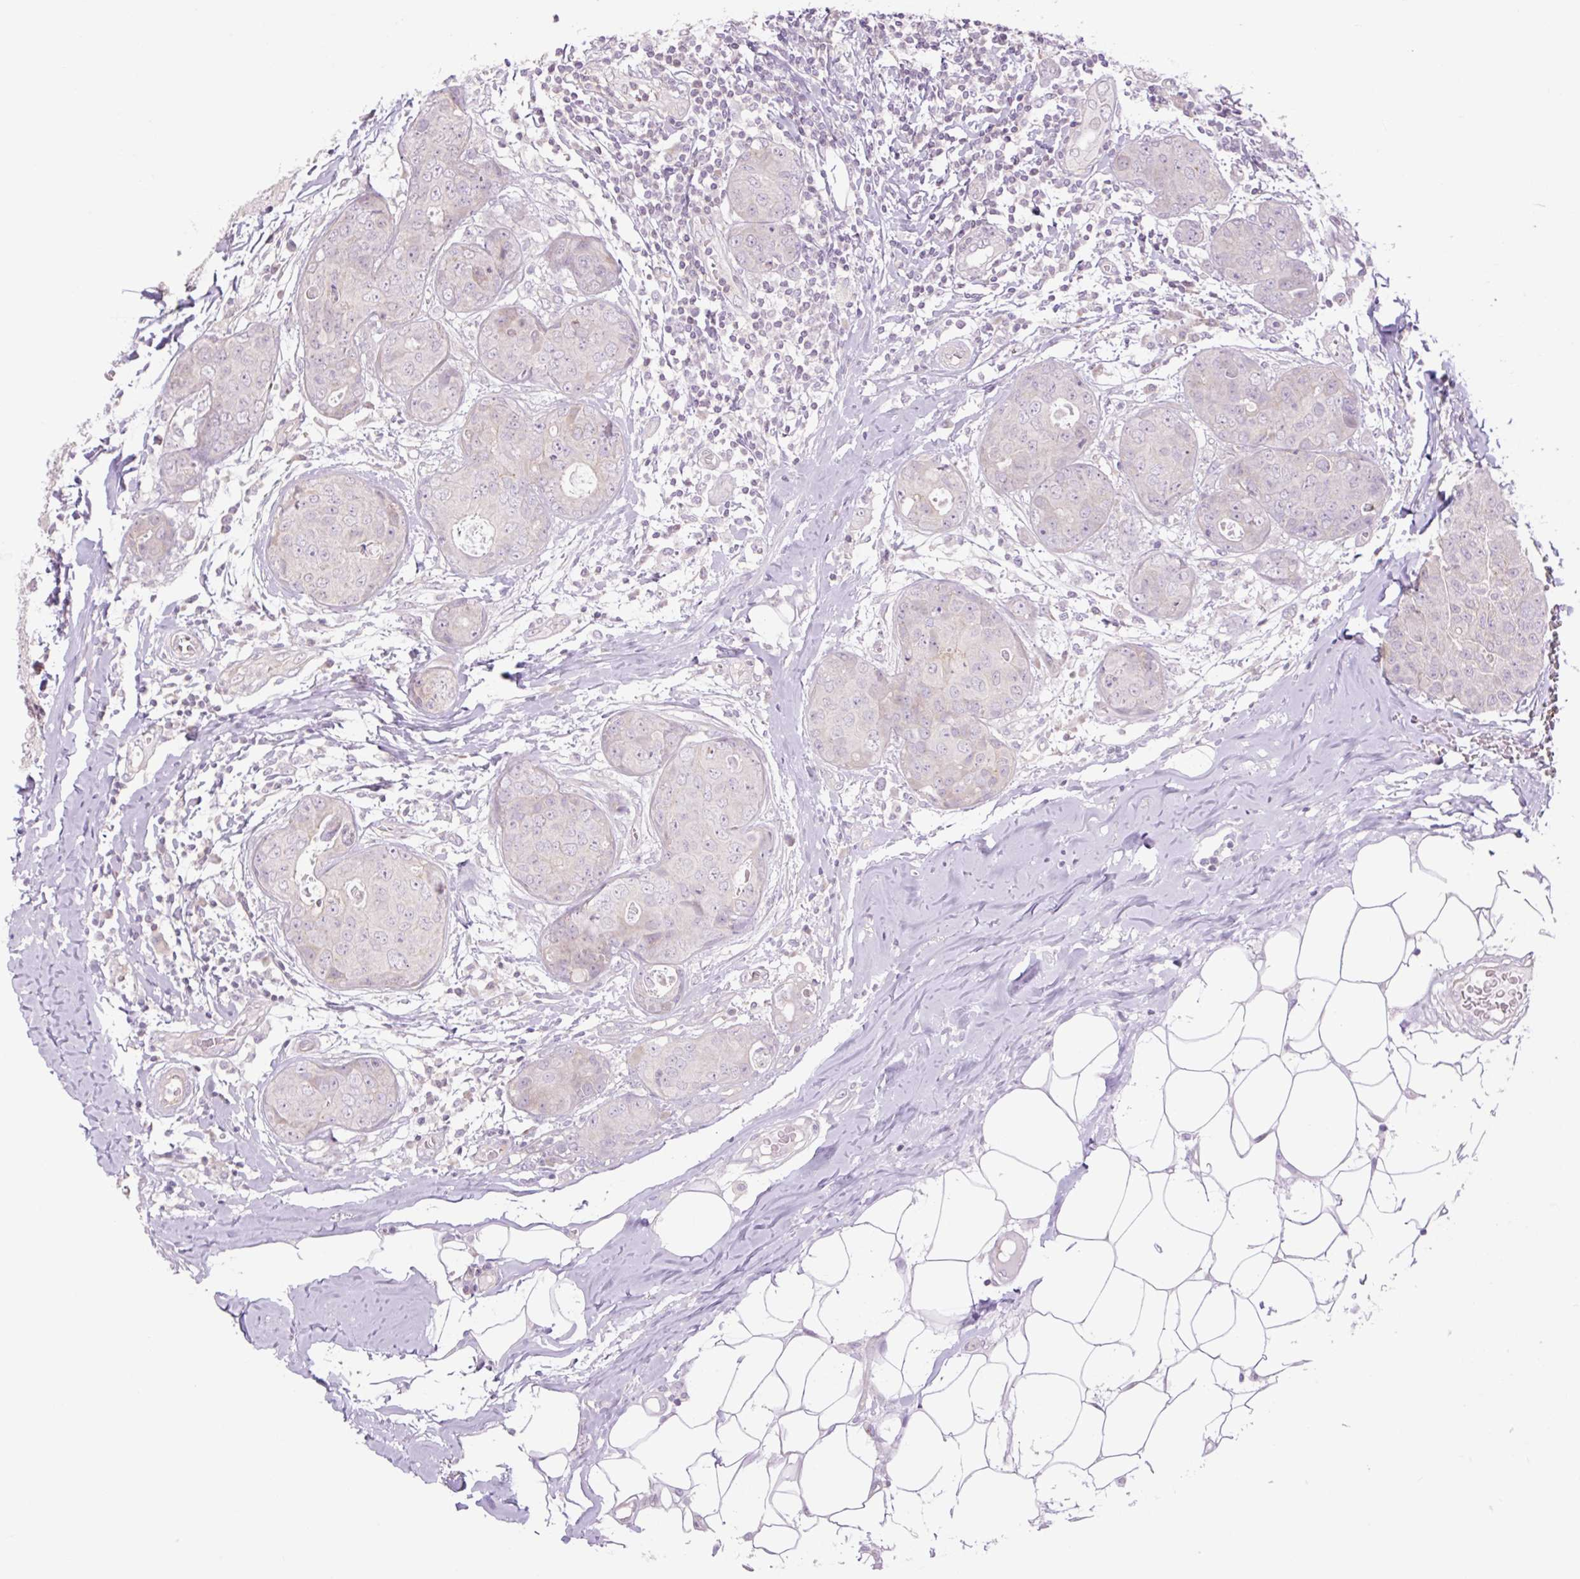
{"staining": {"intensity": "negative", "quantity": "none", "location": "none"}, "tissue": "breast cancer", "cell_type": "Tumor cells", "image_type": "cancer", "snomed": [{"axis": "morphology", "description": "Duct carcinoma"}, {"axis": "topography", "description": "Breast"}], "caption": "IHC of human breast cancer reveals no expression in tumor cells.", "gene": "GRID2", "patient": {"sex": "female", "age": 43}}